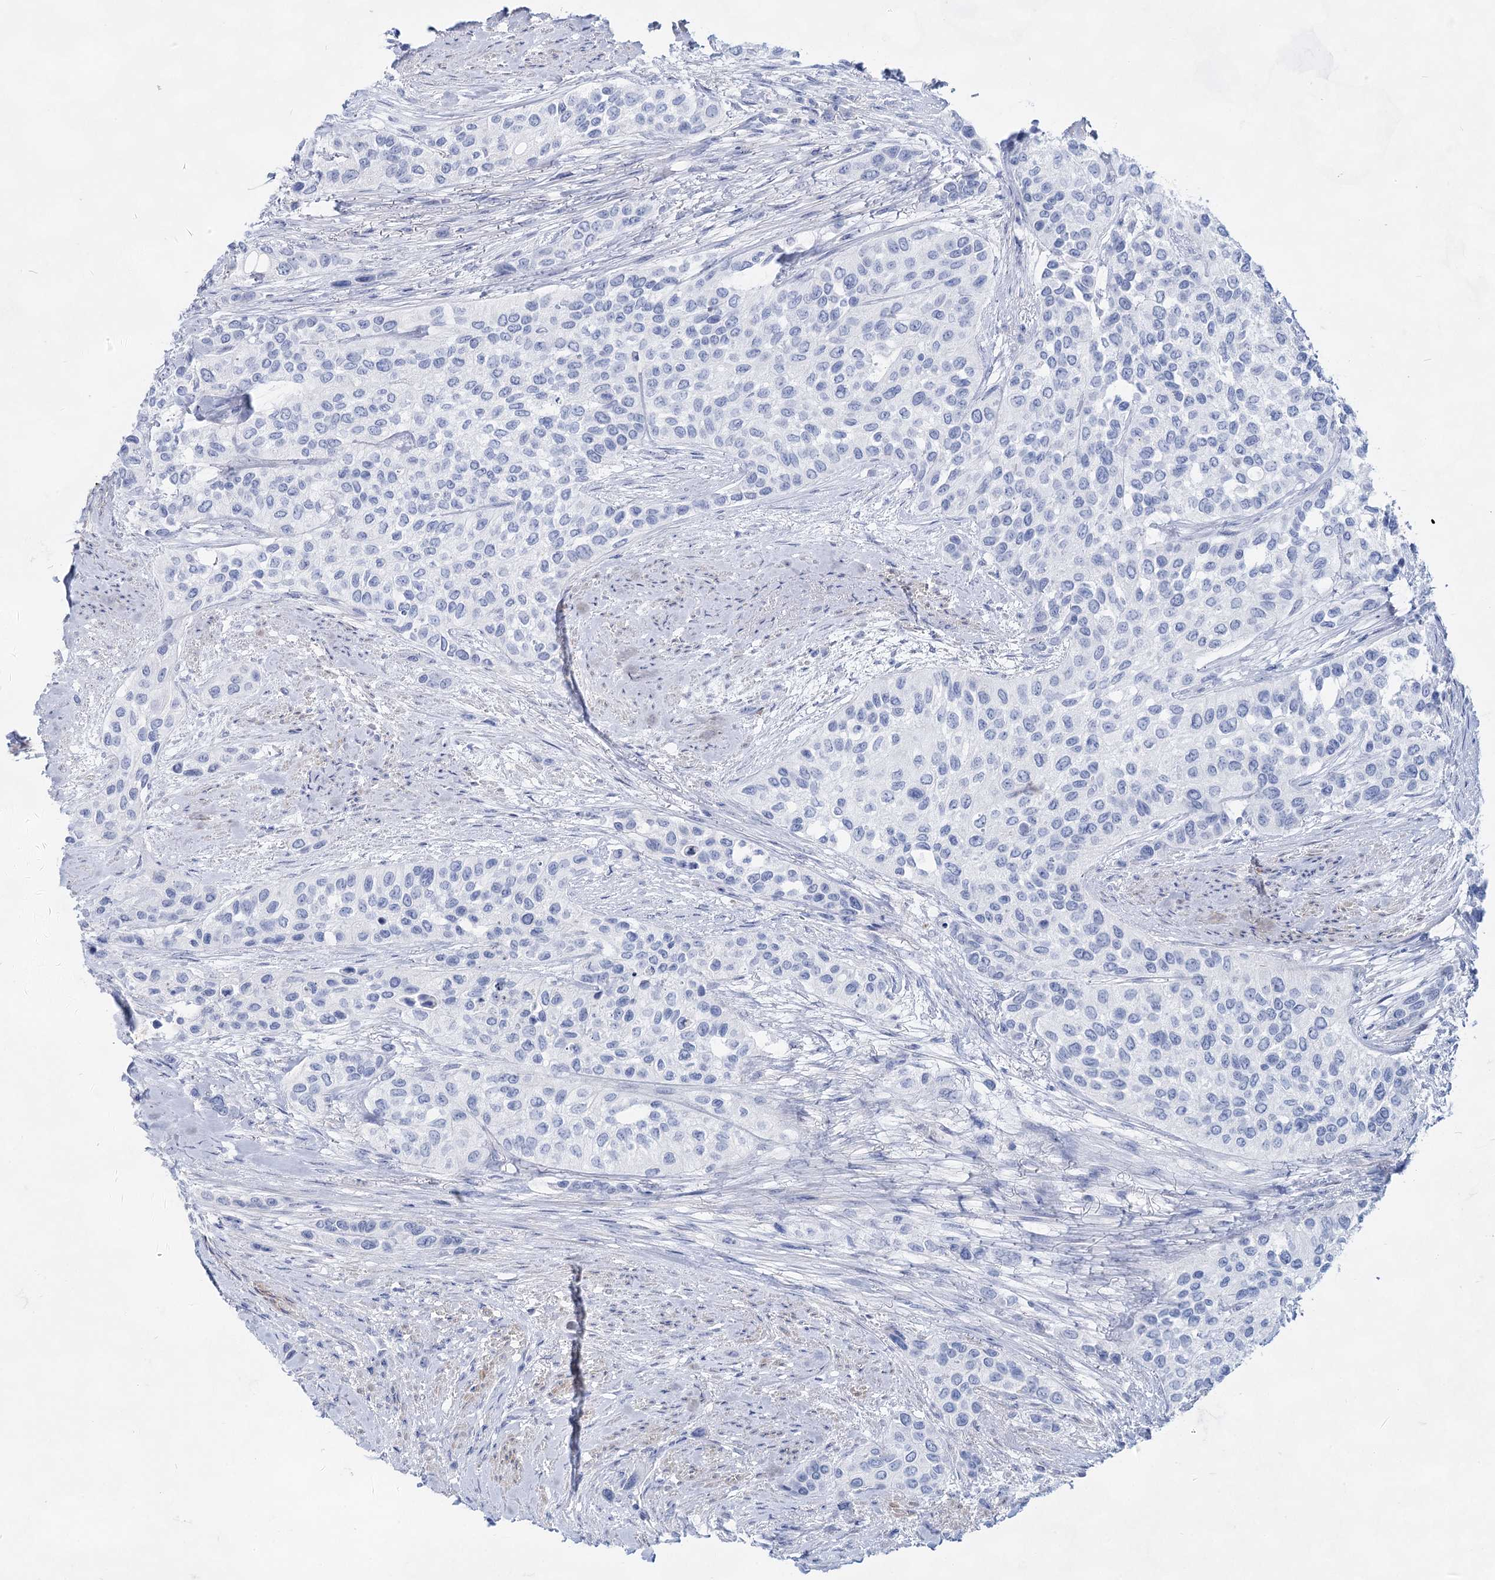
{"staining": {"intensity": "negative", "quantity": "none", "location": "none"}, "tissue": "urothelial cancer", "cell_type": "Tumor cells", "image_type": "cancer", "snomed": [{"axis": "morphology", "description": "Normal tissue, NOS"}, {"axis": "morphology", "description": "Urothelial carcinoma, High grade"}, {"axis": "topography", "description": "Vascular tissue"}, {"axis": "topography", "description": "Urinary bladder"}], "caption": "The immunohistochemistry (IHC) photomicrograph has no significant expression in tumor cells of urothelial cancer tissue.", "gene": "ACRV1", "patient": {"sex": "female", "age": 56}}